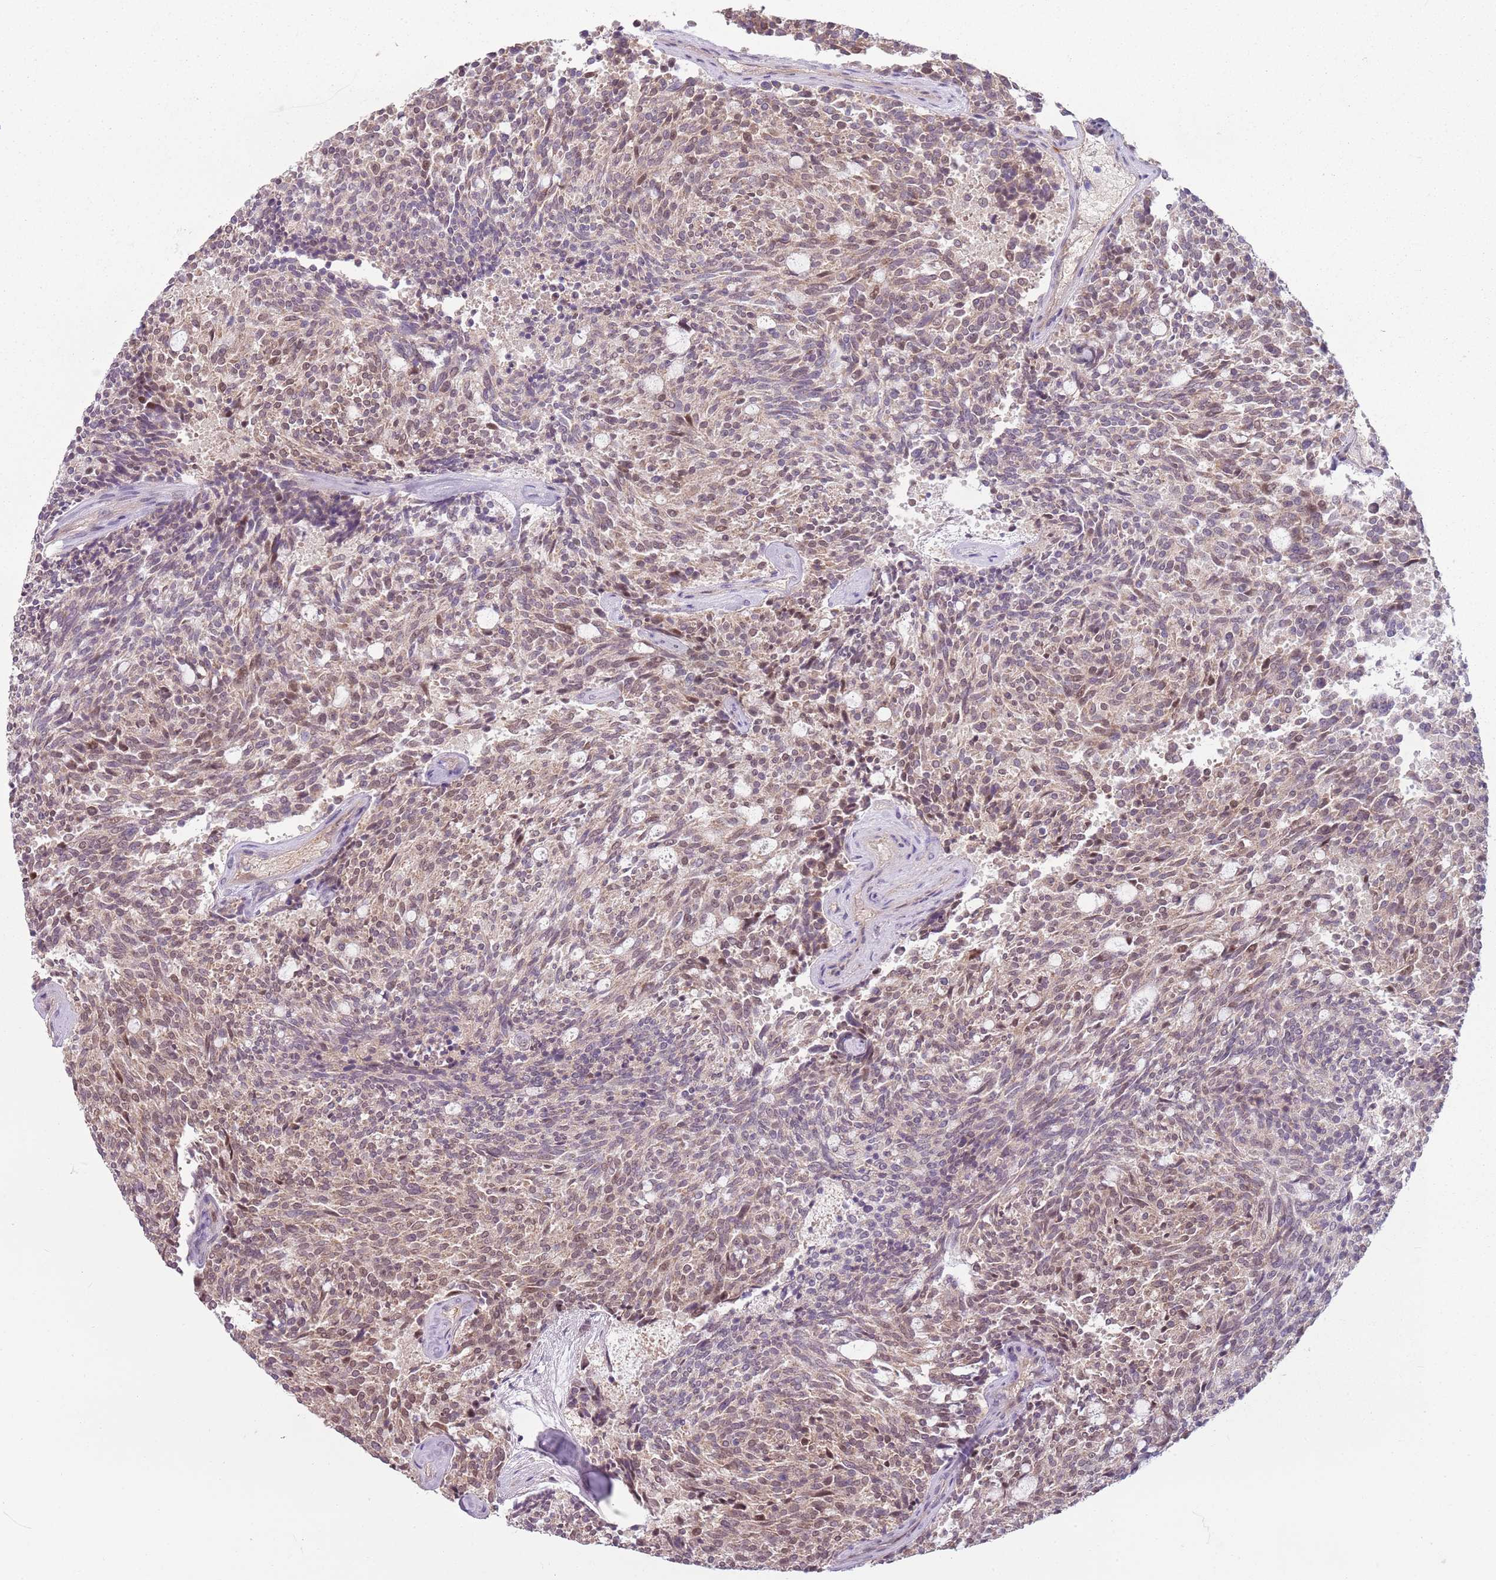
{"staining": {"intensity": "moderate", "quantity": "25%-75%", "location": "cytoplasmic/membranous,nuclear"}, "tissue": "carcinoid", "cell_type": "Tumor cells", "image_type": "cancer", "snomed": [{"axis": "morphology", "description": "Carcinoid, malignant, NOS"}, {"axis": "topography", "description": "Pancreas"}], "caption": "A brown stain shows moderate cytoplasmic/membranous and nuclear positivity of a protein in carcinoid tumor cells. Using DAB (brown) and hematoxylin (blue) stains, captured at high magnification using brightfield microscopy.", "gene": "TEKT4", "patient": {"sex": "female", "age": 54}}